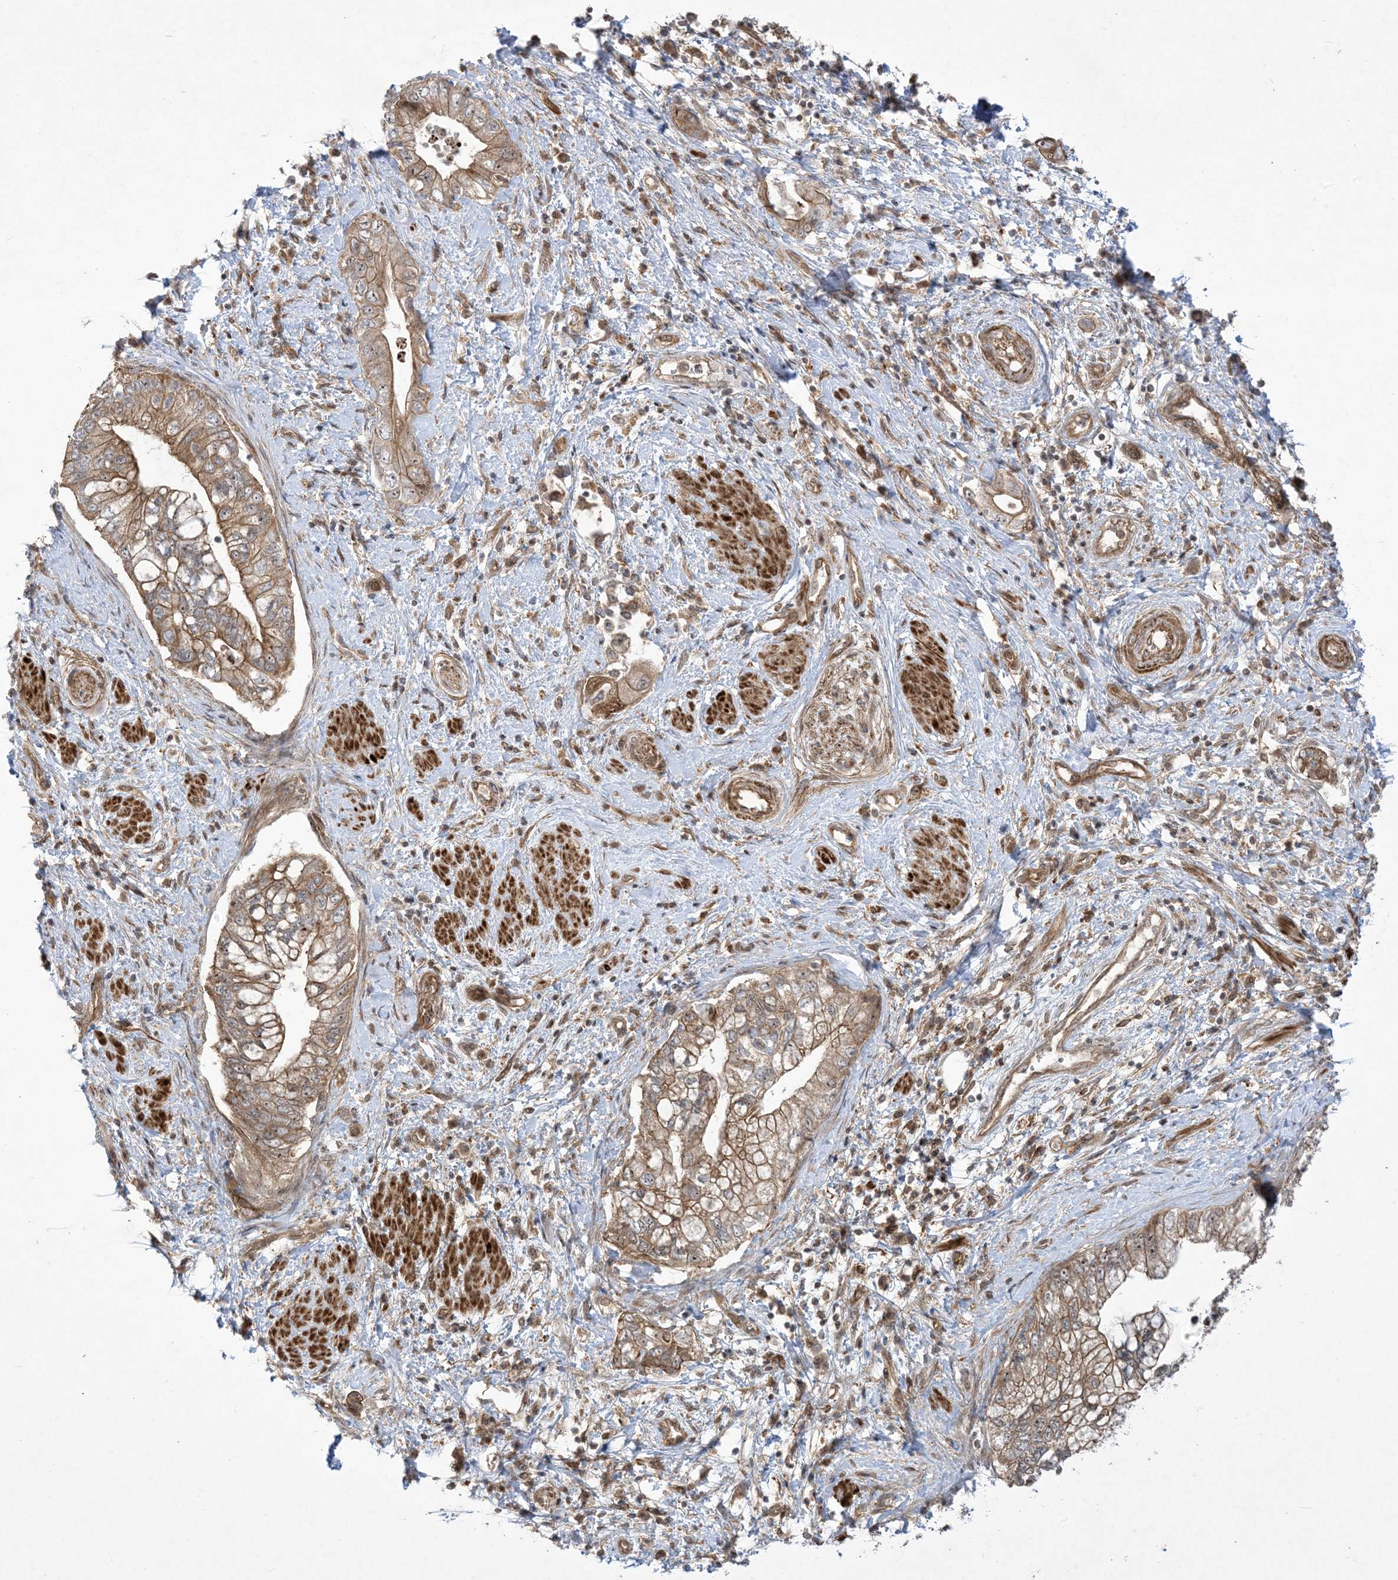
{"staining": {"intensity": "moderate", "quantity": ">75%", "location": "cytoplasmic/membranous,nuclear"}, "tissue": "pancreatic cancer", "cell_type": "Tumor cells", "image_type": "cancer", "snomed": [{"axis": "morphology", "description": "Adenocarcinoma, NOS"}, {"axis": "topography", "description": "Pancreas"}], "caption": "Immunohistochemical staining of human pancreatic cancer reveals medium levels of moderate cytoplasmic/membranous and nuclear protein positivity in approximately >75% of tumor cells. (IHC, brightfield microscopy, high magnification).", "gene": "SOGA3", "patient": {"sex": "female", "age": 73}}